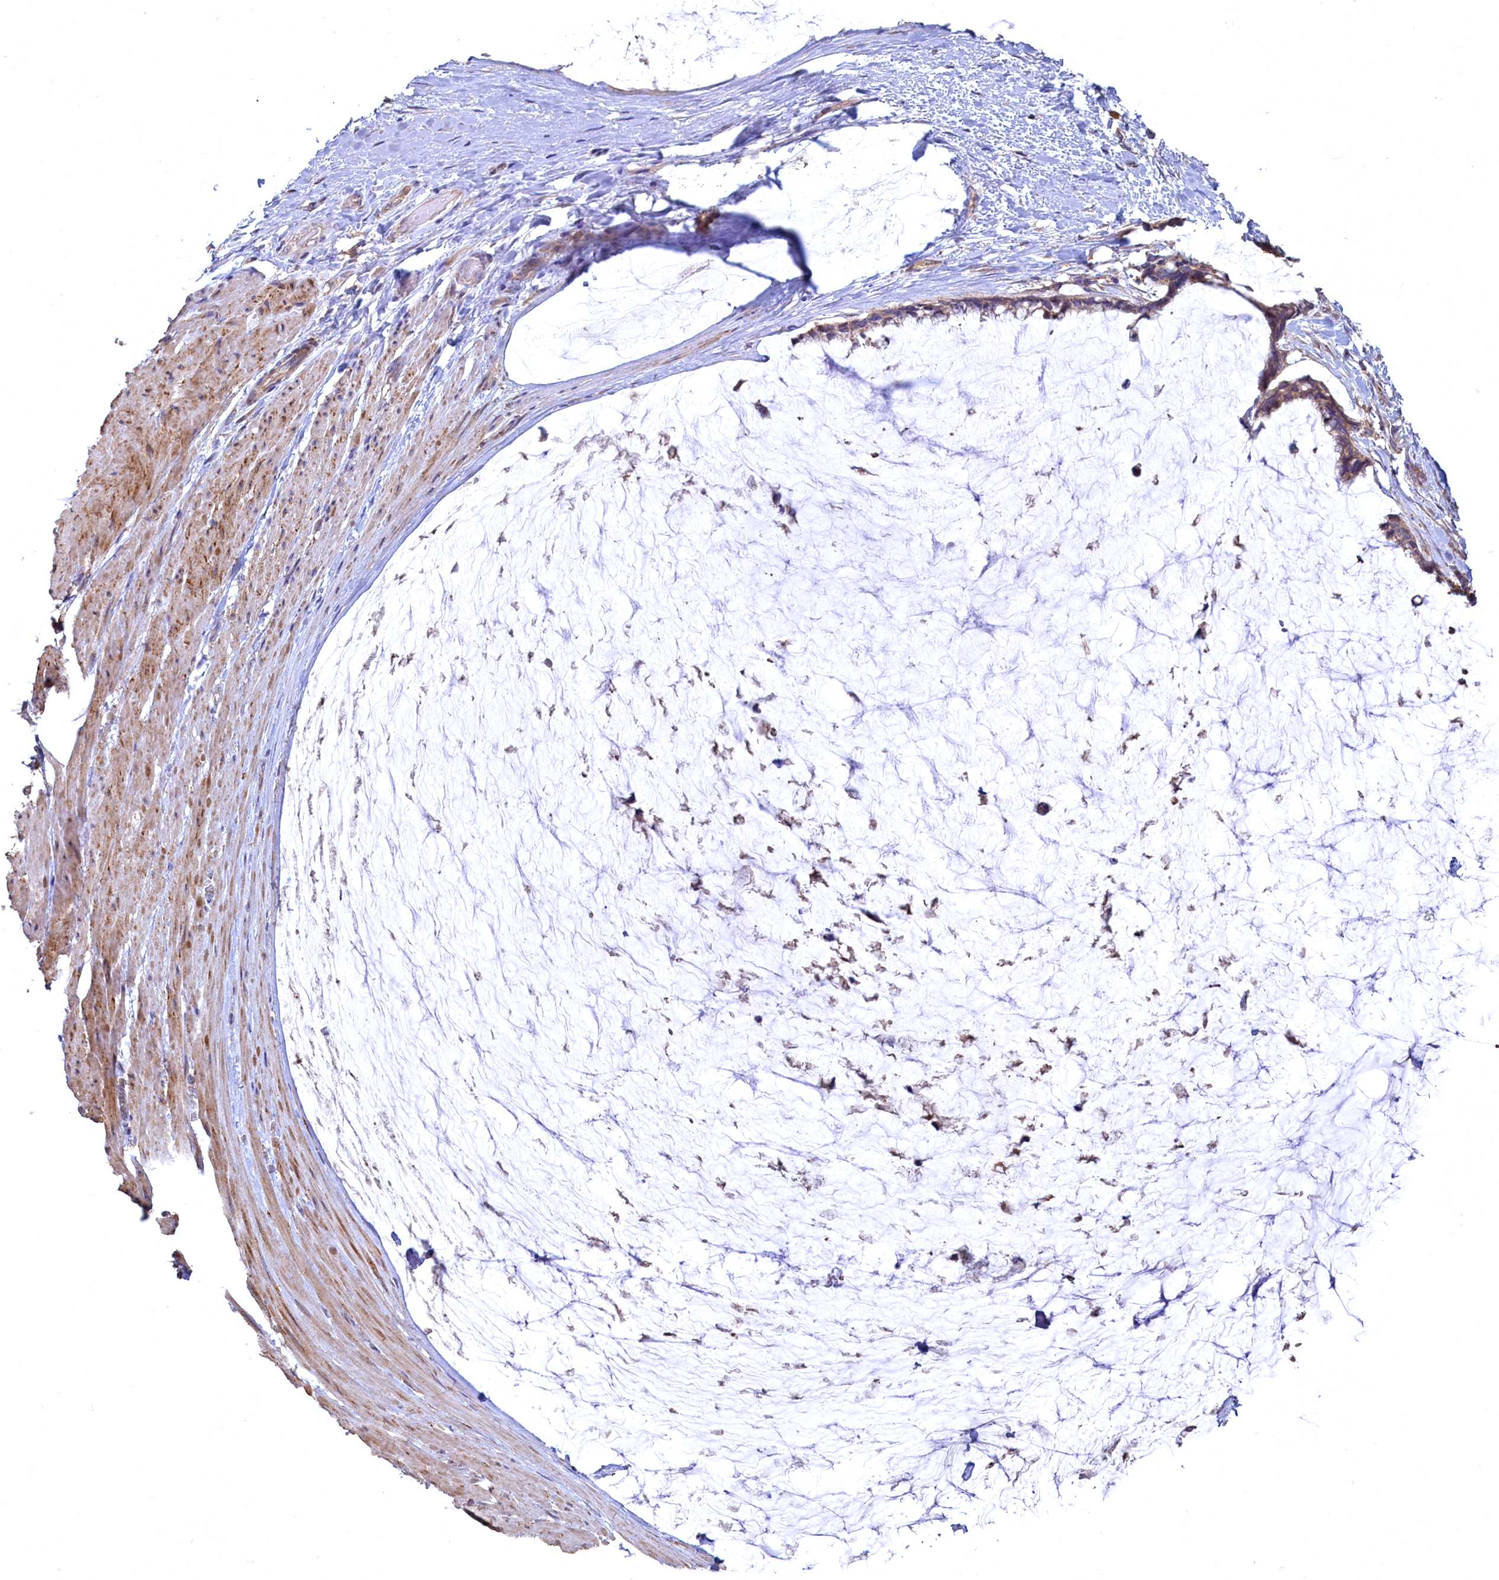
{"staining": {"intensity": "weak", "quantity": ">75%", "location": "cytoplasmic/membranous"}, "tissue": "ovarian cancer", "cell_type": "Tumor cells", "image_type": "cancer", "snomed": [{"axis": "morphology", "description": "Cystadenocarcinoma, mucinous, NOS"}, {"axis": "topography", "description": "Ovary"}], "caption": "The immunohistochemical stain highlights weak cytoplasmic/membranous staining in tumor cells of ovarian mucinous cystadenocarcinoma tissue. (DAB IHC, brown staining for protein, blue staining for nuclei).", "gene": "FUNDC1", "patient": {"sex": "female", "age": 39}}